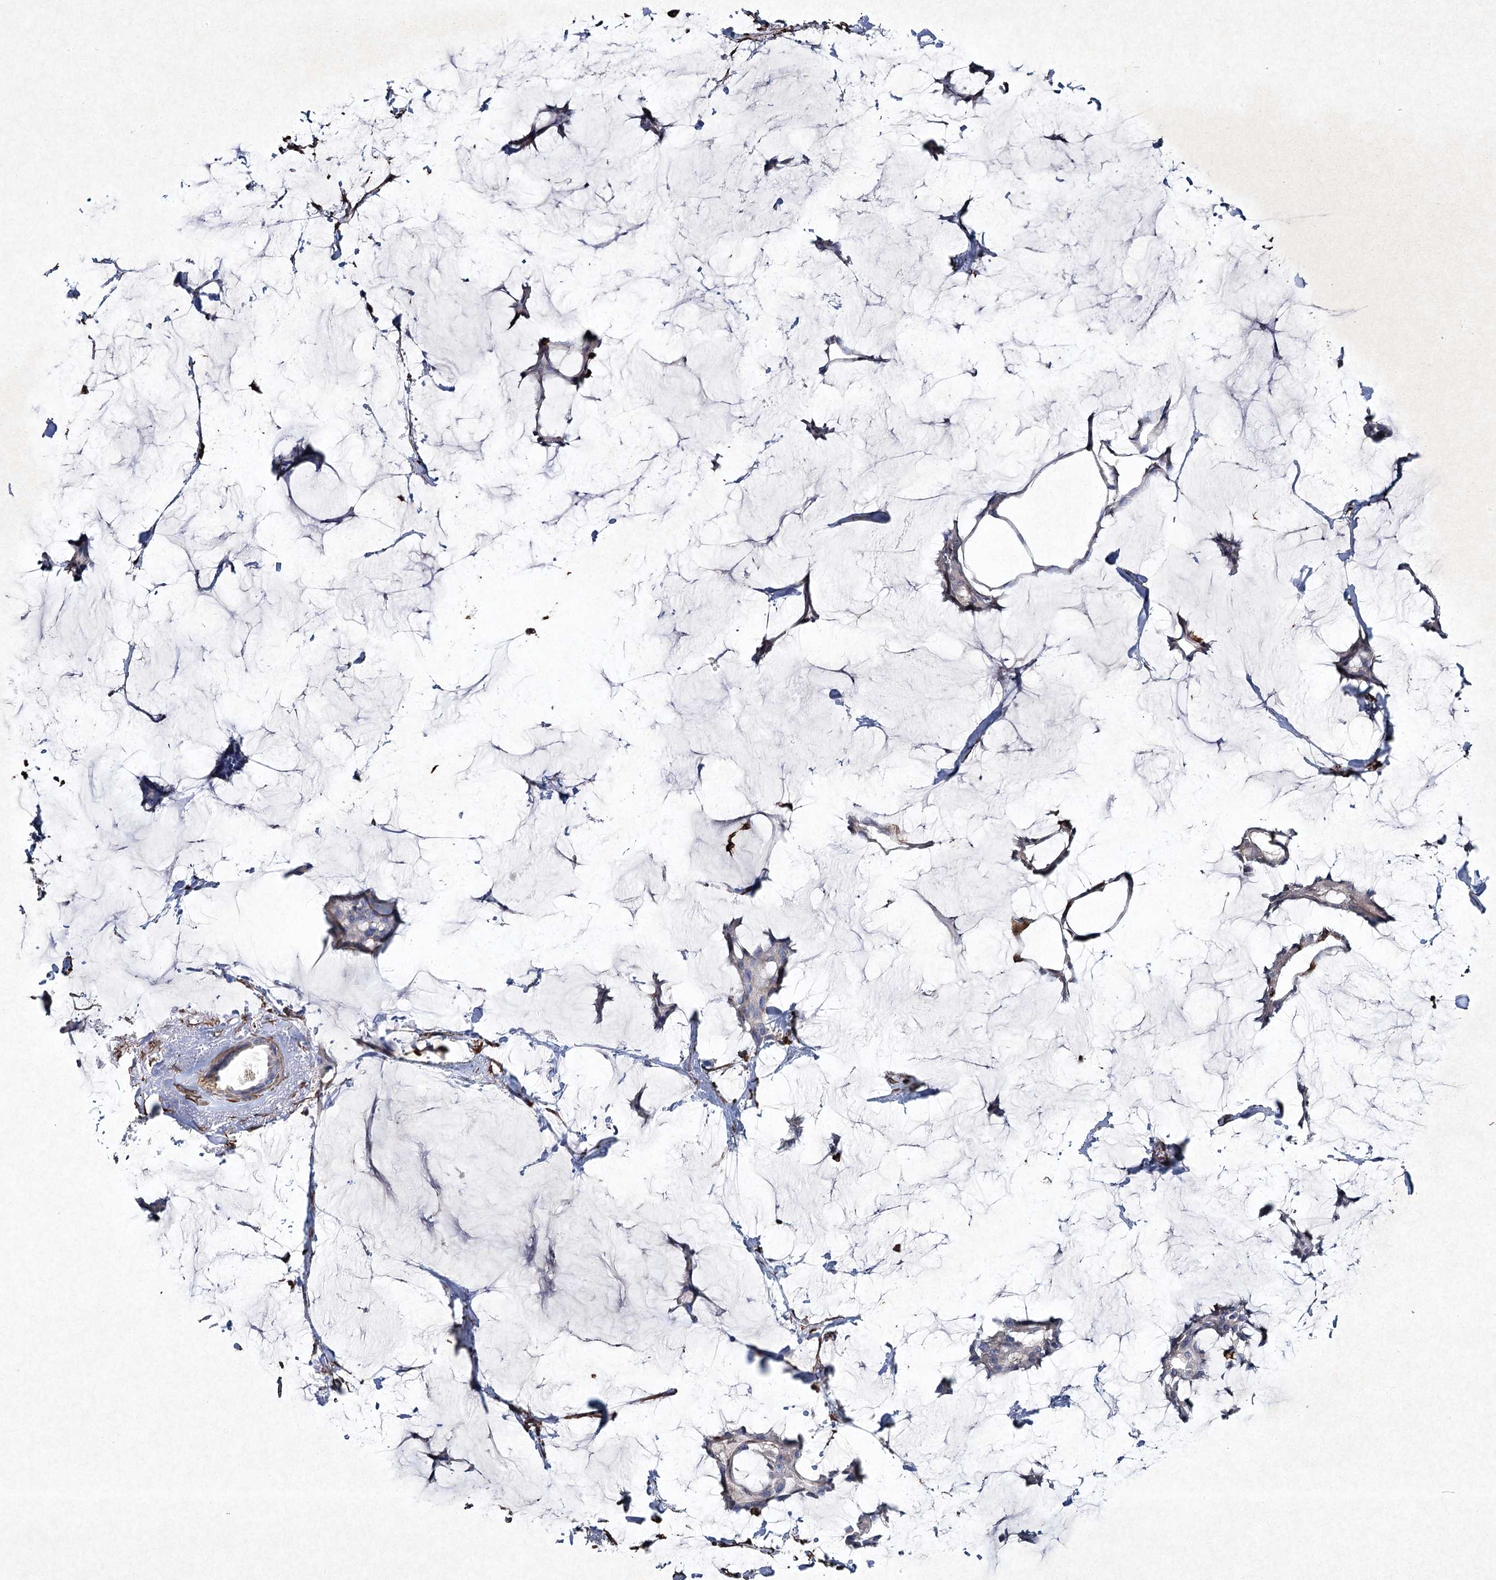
{"staining": {"intensity": "negative", "quantity": "none", "location": "none"}, "tissue": "breast cancer", "cell_type": "Tumor cells", "image_type": "cancer", "snomed": [{"axis": "morphology", "description": "Duct carcinoma"}, {"axis": "topography", "description": "Breast"}], "caption": "High power microscopy micrograph of an IHC micrograph of breast intraductal carcinoma, revealing no significant staining in tumor cells.", "gene": "CLEC4M", "patient": {"sex": "female", "age": 93}}